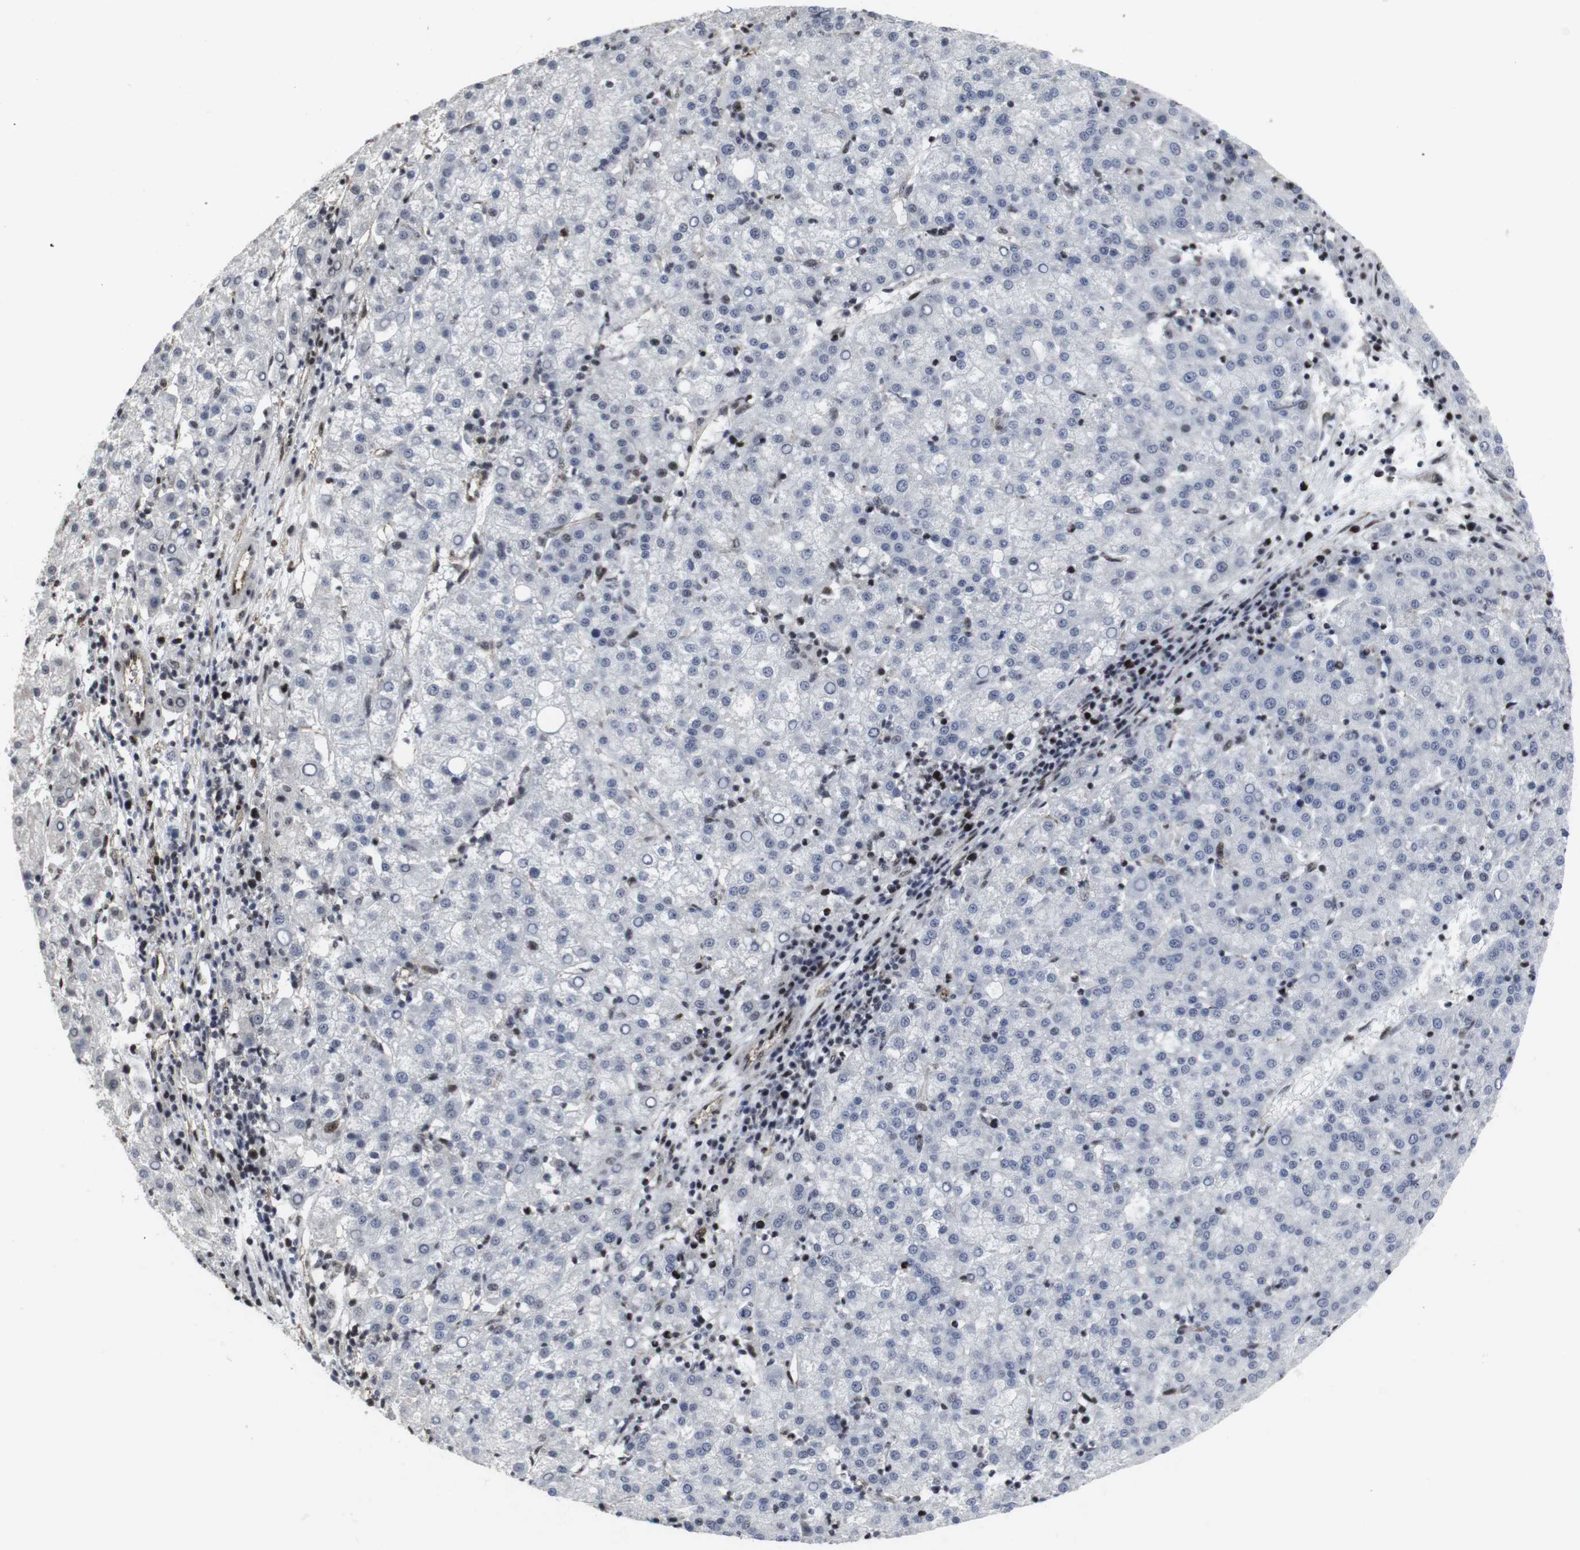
{"staining": {"intensity": "moderate", "quantity": "<25%", "location": "nuclear"}, "tissue": "liver cancer", "cell_type": "Tumor cells", "image_type": "cancer", "snomed": [{"axis": "morphology", "description": "Carcinoma, Hepatocellular, NOS"}, {"axis": "topography", "description": "Liver"}], "caption": "This is an image of immunohistochemistry (IHC) staining of liver hepatocellular carcinoma, which shows moderate positivity in the nuclear of tumor cells.", "gene": "MLH1", "patient": {"sex": "female", "age": 58}}